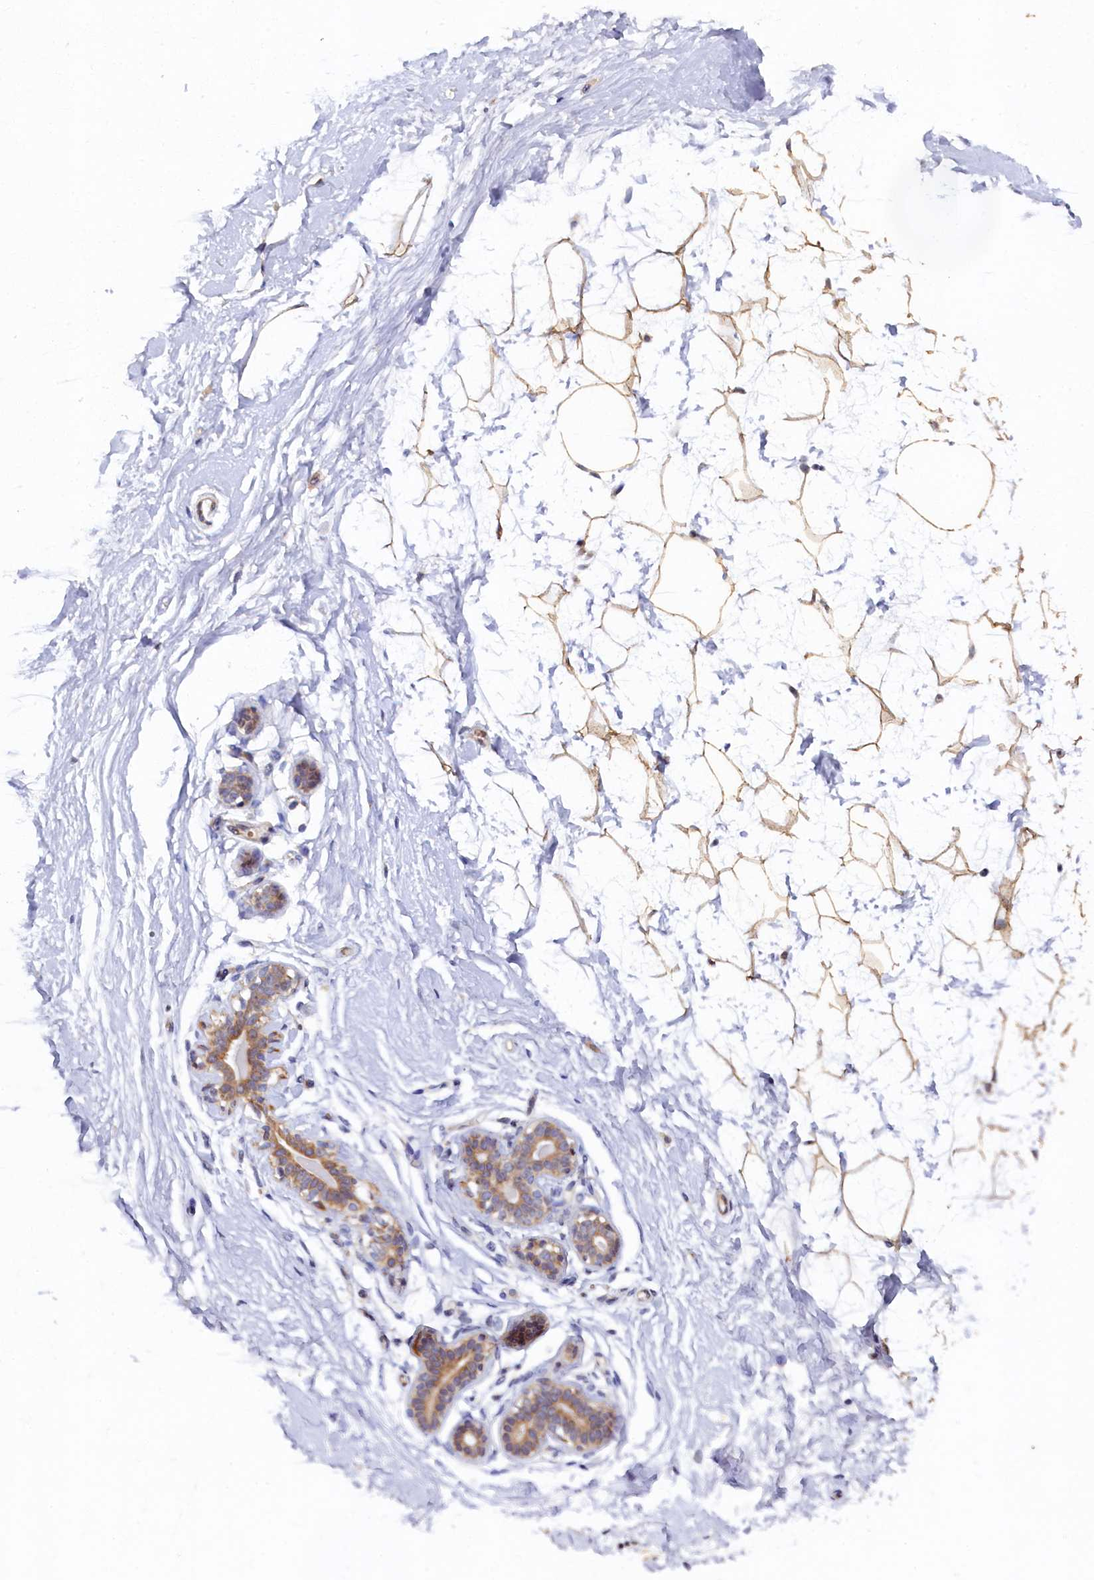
{"staining": {"intensity": "moderate", "quantity": ">75%", "location": "cytoplasmic/membranous"}, "tissue": "breast", "cell_type": "Adipocytes", "image_type": "normal", "snomed": [{"axis": "morphology", "description": "Normal tissue, NOS"}, {"axis": "morphology", "description": "Adenoma, NOS"}, {"axis": "topography", "description": "Breast"}], "caption": "The histopathology image exhibits immunohistochemical staining of normal breast. There is moderate cytoplasmic/membranous positivity is seen in approximately >75% of adipocytes.", "gene": "CEP20", "patient": {"sex": "female", "age": 23}}